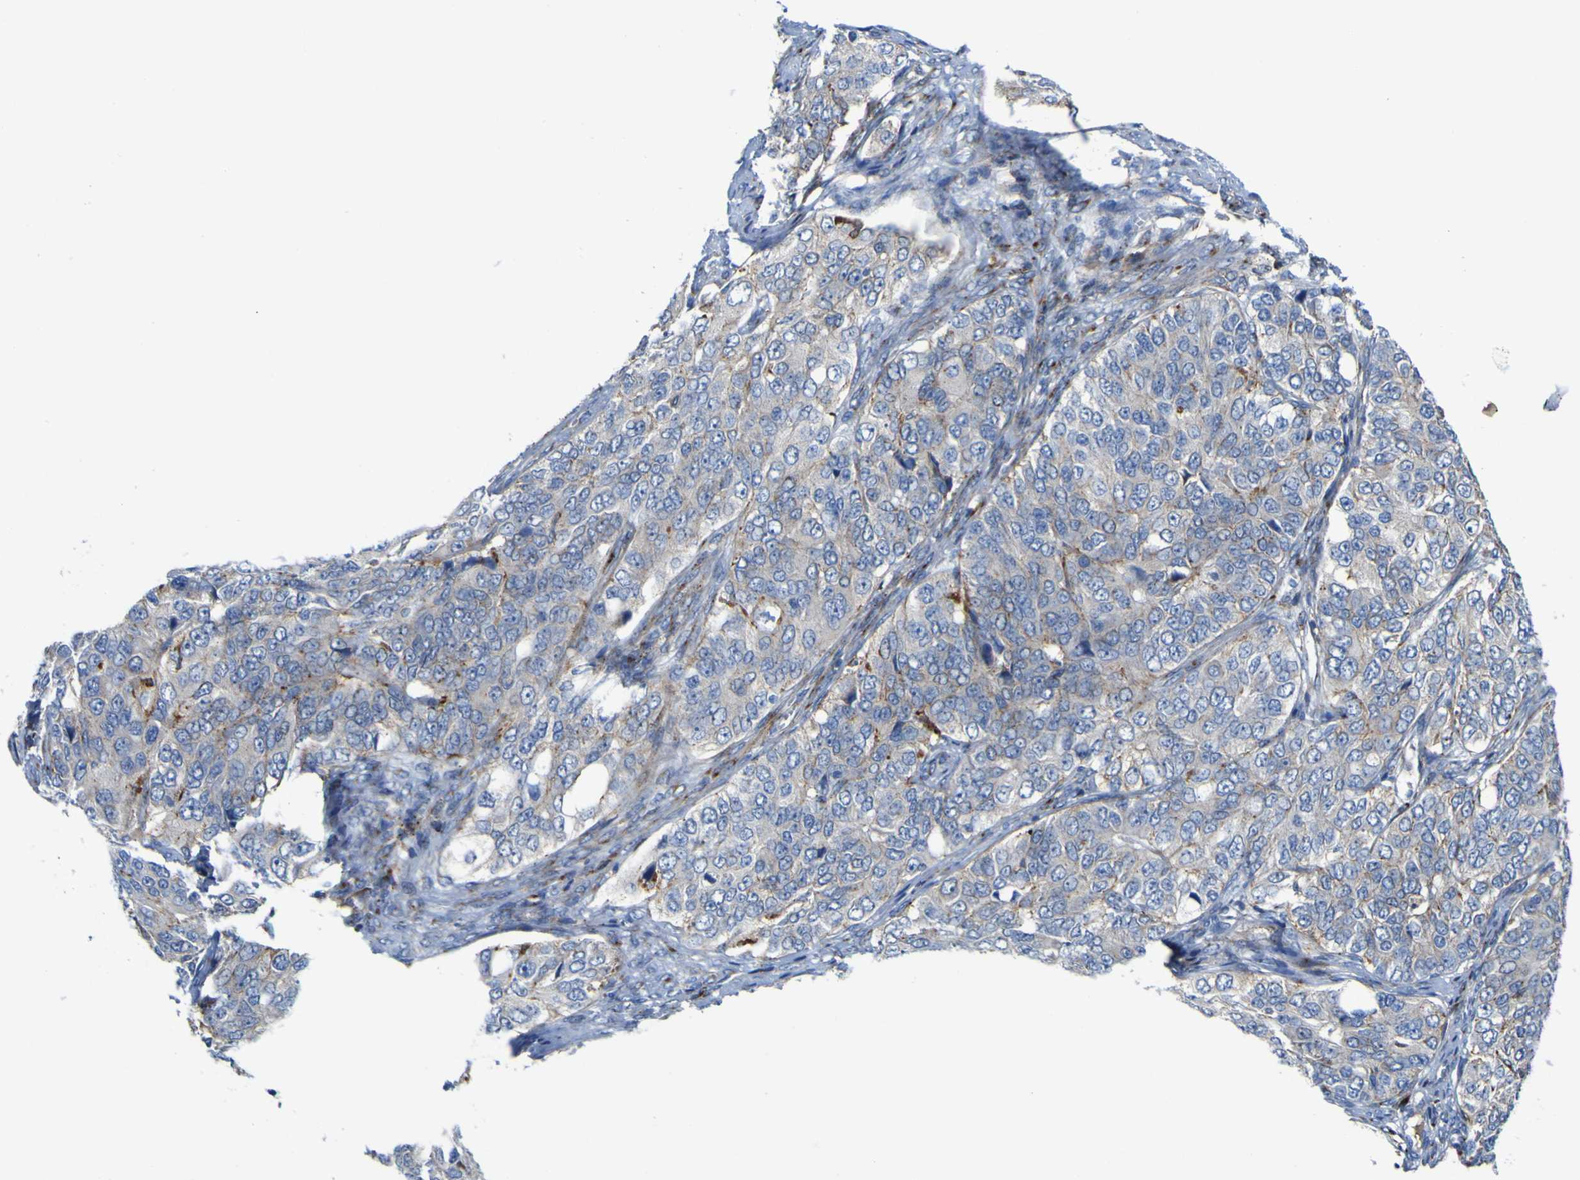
{"staining": {"intensity": "weak", "quantity": "<25%", "location": "cytoplasmic/membranous"}, "tissue": "ovarian cancer", "cell_type": "Tumor cells", "image_type": "cancer", "snomed": [{"axis": "morphology", "description": "Carcinoma, endometroid"}, {"axis": "topography", "description": "Ovary"}], "caption": "High power microscopy photomicrograph of an immunohistochemistry image of endometroid carcinoma (ovarian), revealing no significant positivity in tumor cells.", "gene": "PTPRF", "patient": {"sex": "female", "age": 51}}